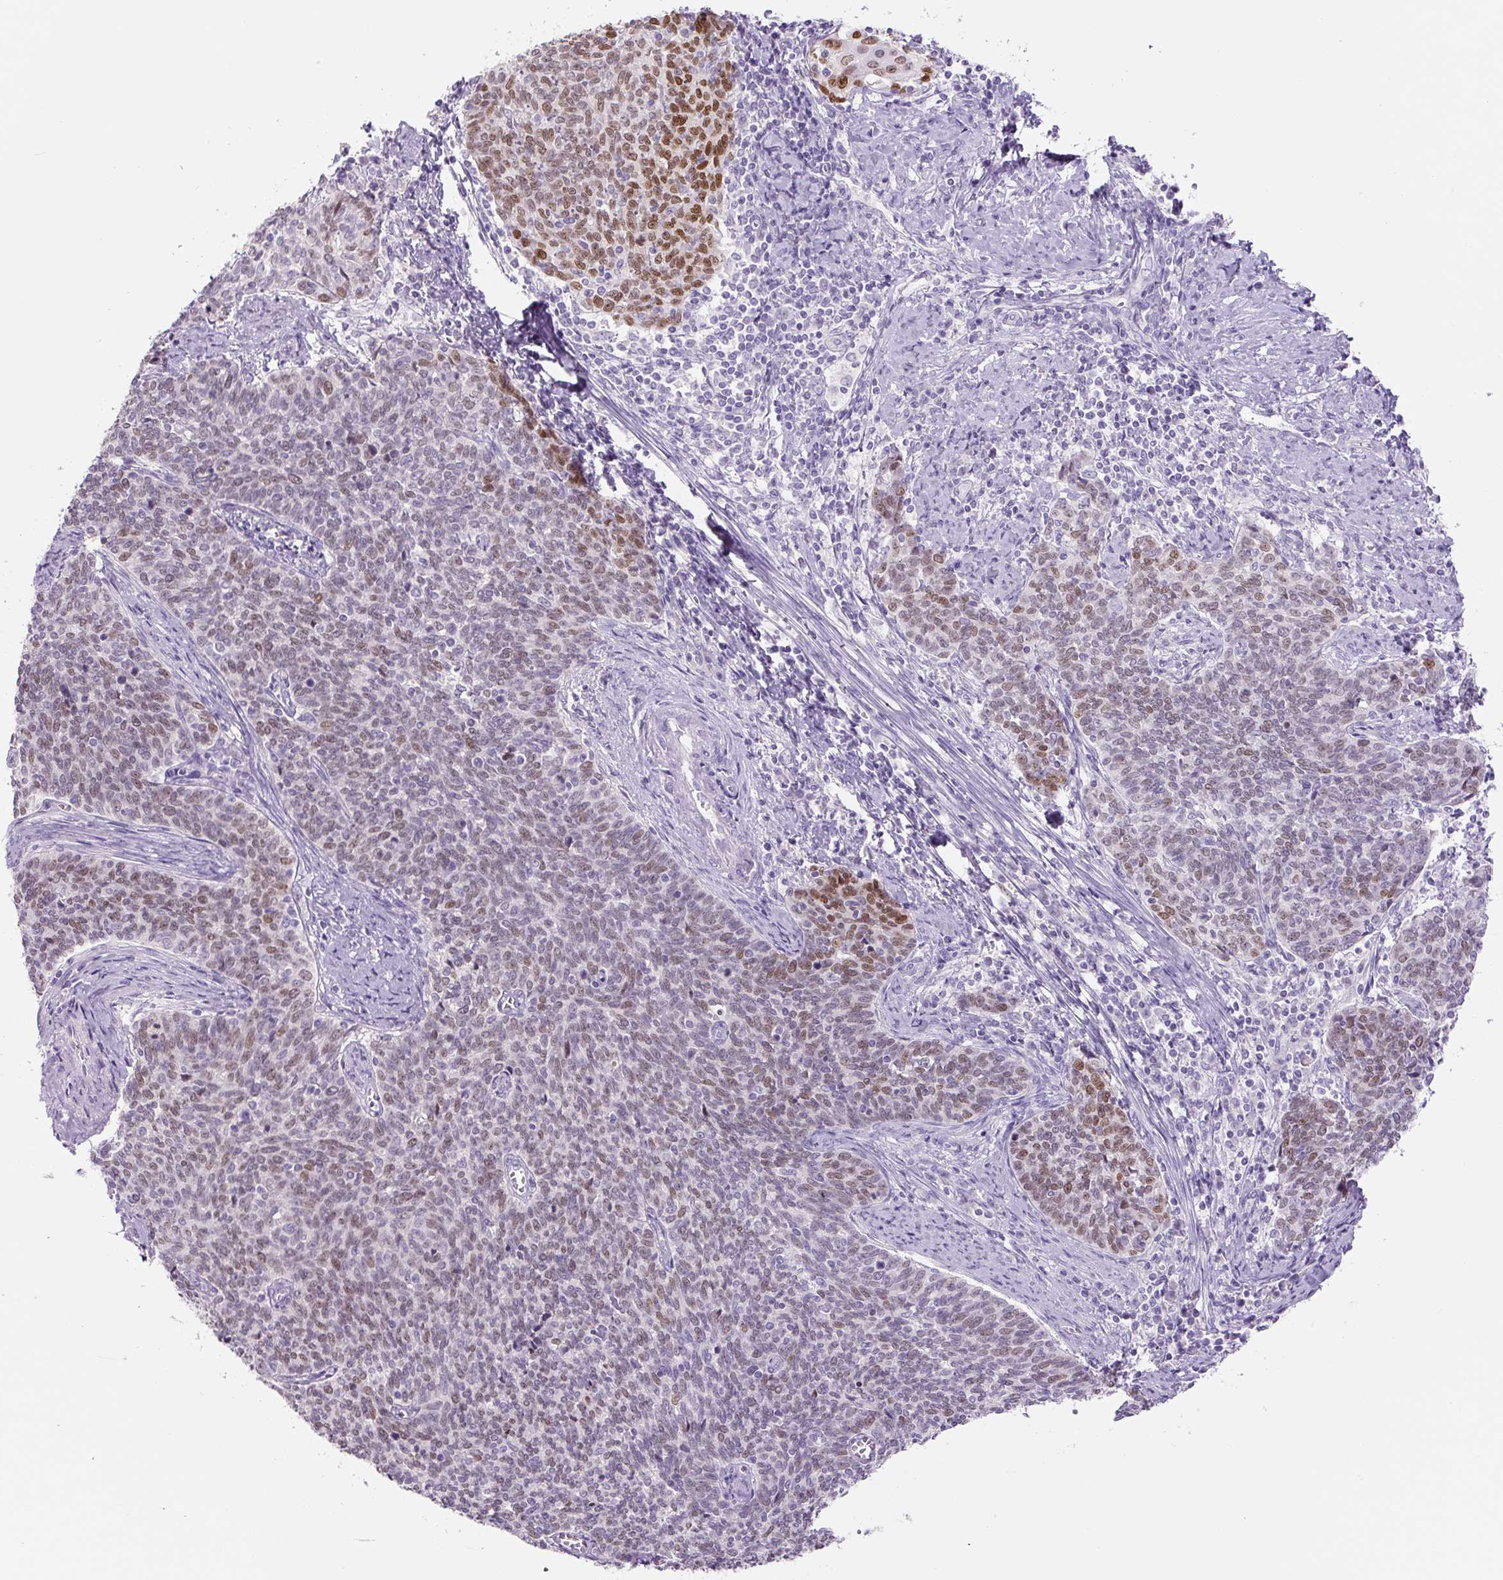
{"staining": {"intensity": "moderate", "quantity": "25%-75%", "location": "nuclear"}, "tissue": "cervical cancer", "cell_type": "Tumor cells", "image_type": "cancer", "snomed": [{"axis": "morphology", "description": "Squamous cell carcinoma, NOS"}, {"axis": "topography", "description": "Cervix"}], "caption": "This histopathology image displays cervical cancer stained with IHC to label a protein in brown. The nuclear of tumor cells show moderate positivity for the protein. Nuclei are counter-stained blue.", "gene": "SIX1", "patient": {"sex": "female", "age": 39}}